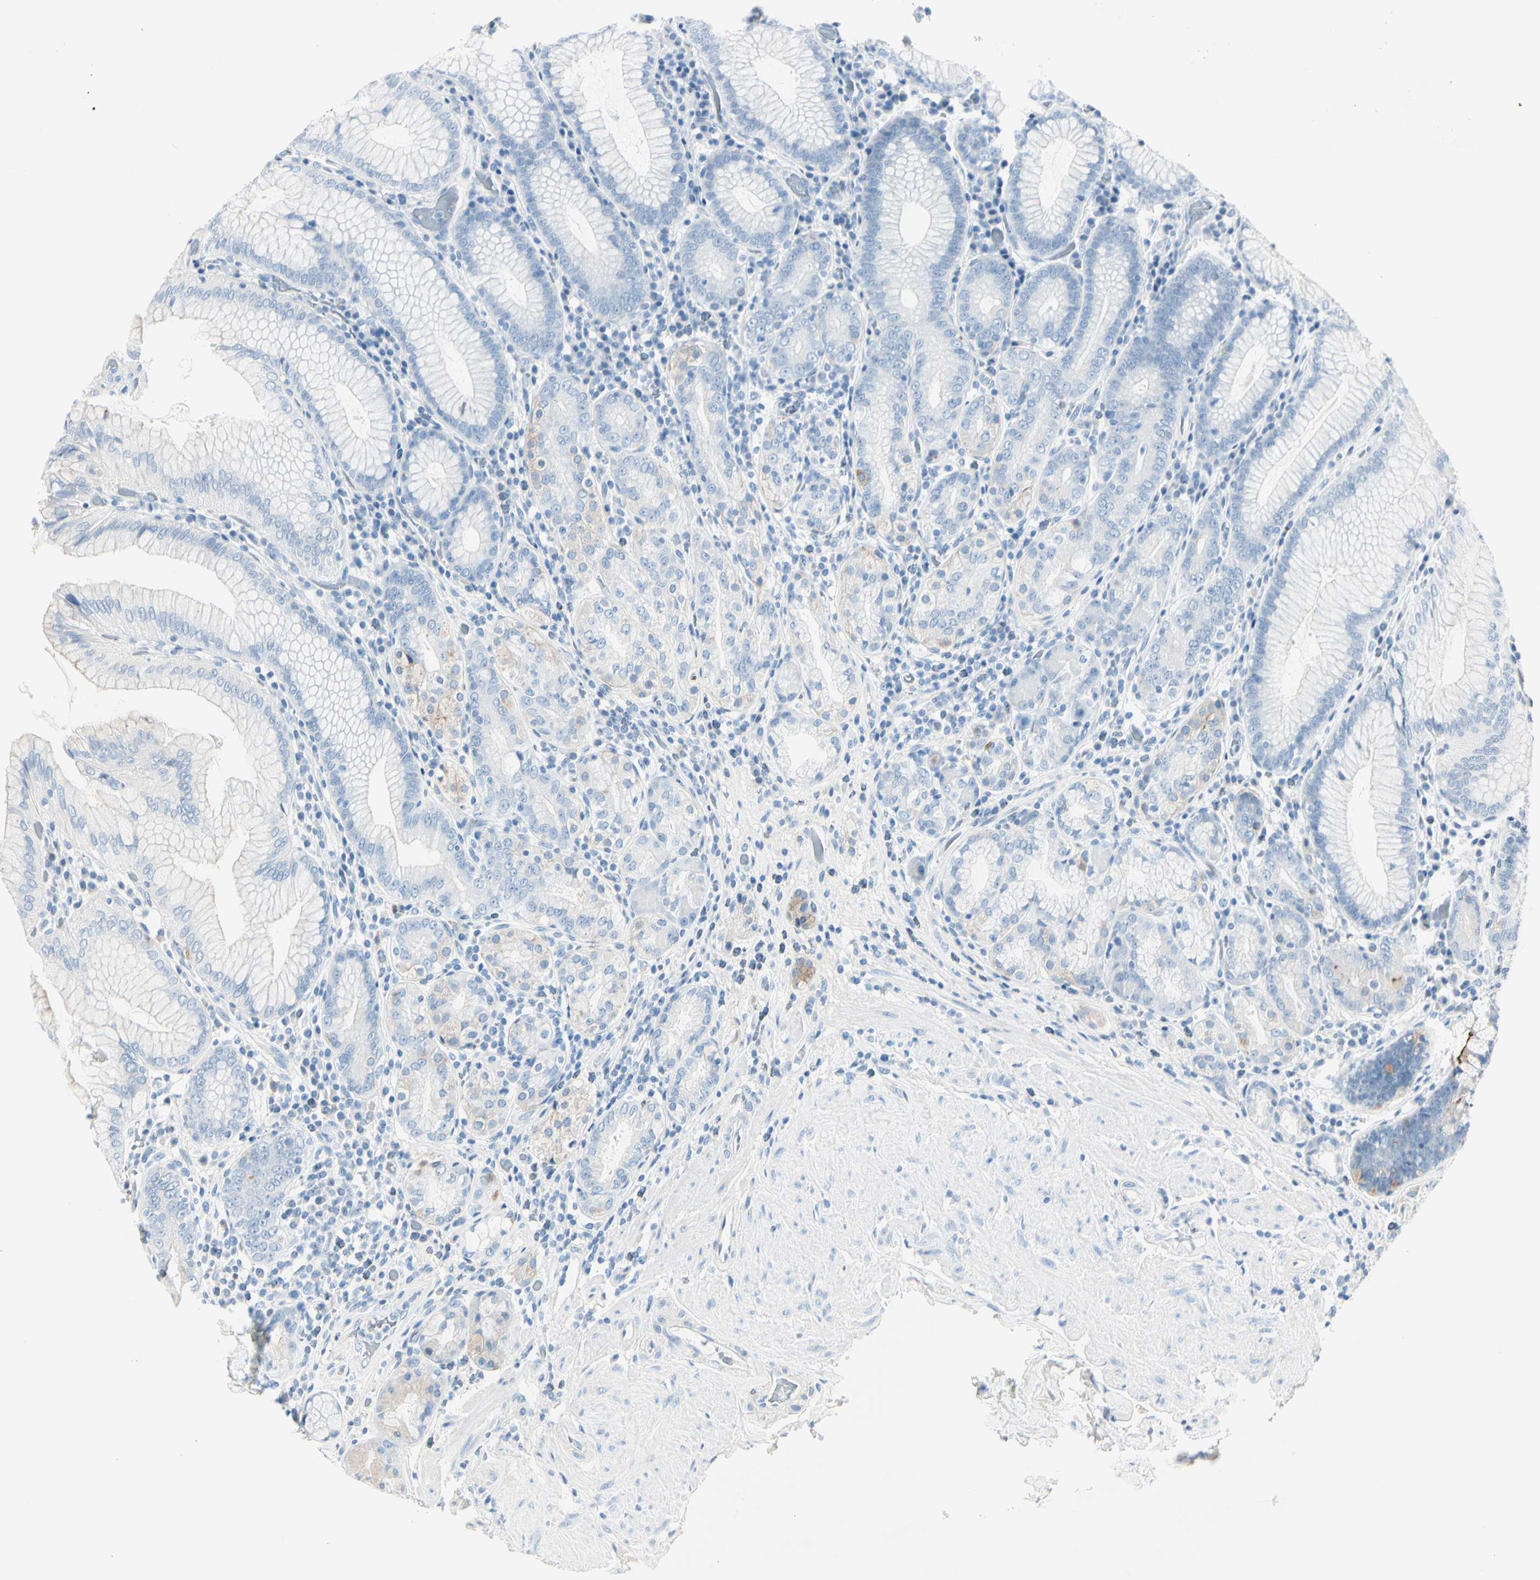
{"staining": {"intensity": "negative", "quantity": "none", "location": "none"}, "tissue": "stomach", "cell_type": "Glandular cells", "image_type": "normal", "snomed": [{"axis": "morphology", "description": "Normal tissue, NOS"}, {"axis": "topography", "description": "Stomach, lower"}], "caption": "High magnification brightfield microscopy of normal stomach stained with DAB (brown) and counterstained with hematoxylin (blue): glandular cells show no significant positivity. Brightfield microscopy of immunohistochemistry stained with DAB (3,3'-diaminobenzidine) (brown) and hematoxylin (blue), captured at high magnification.", "gene": "CDHR5", "patient": {"sex": "female", "age": 76}}